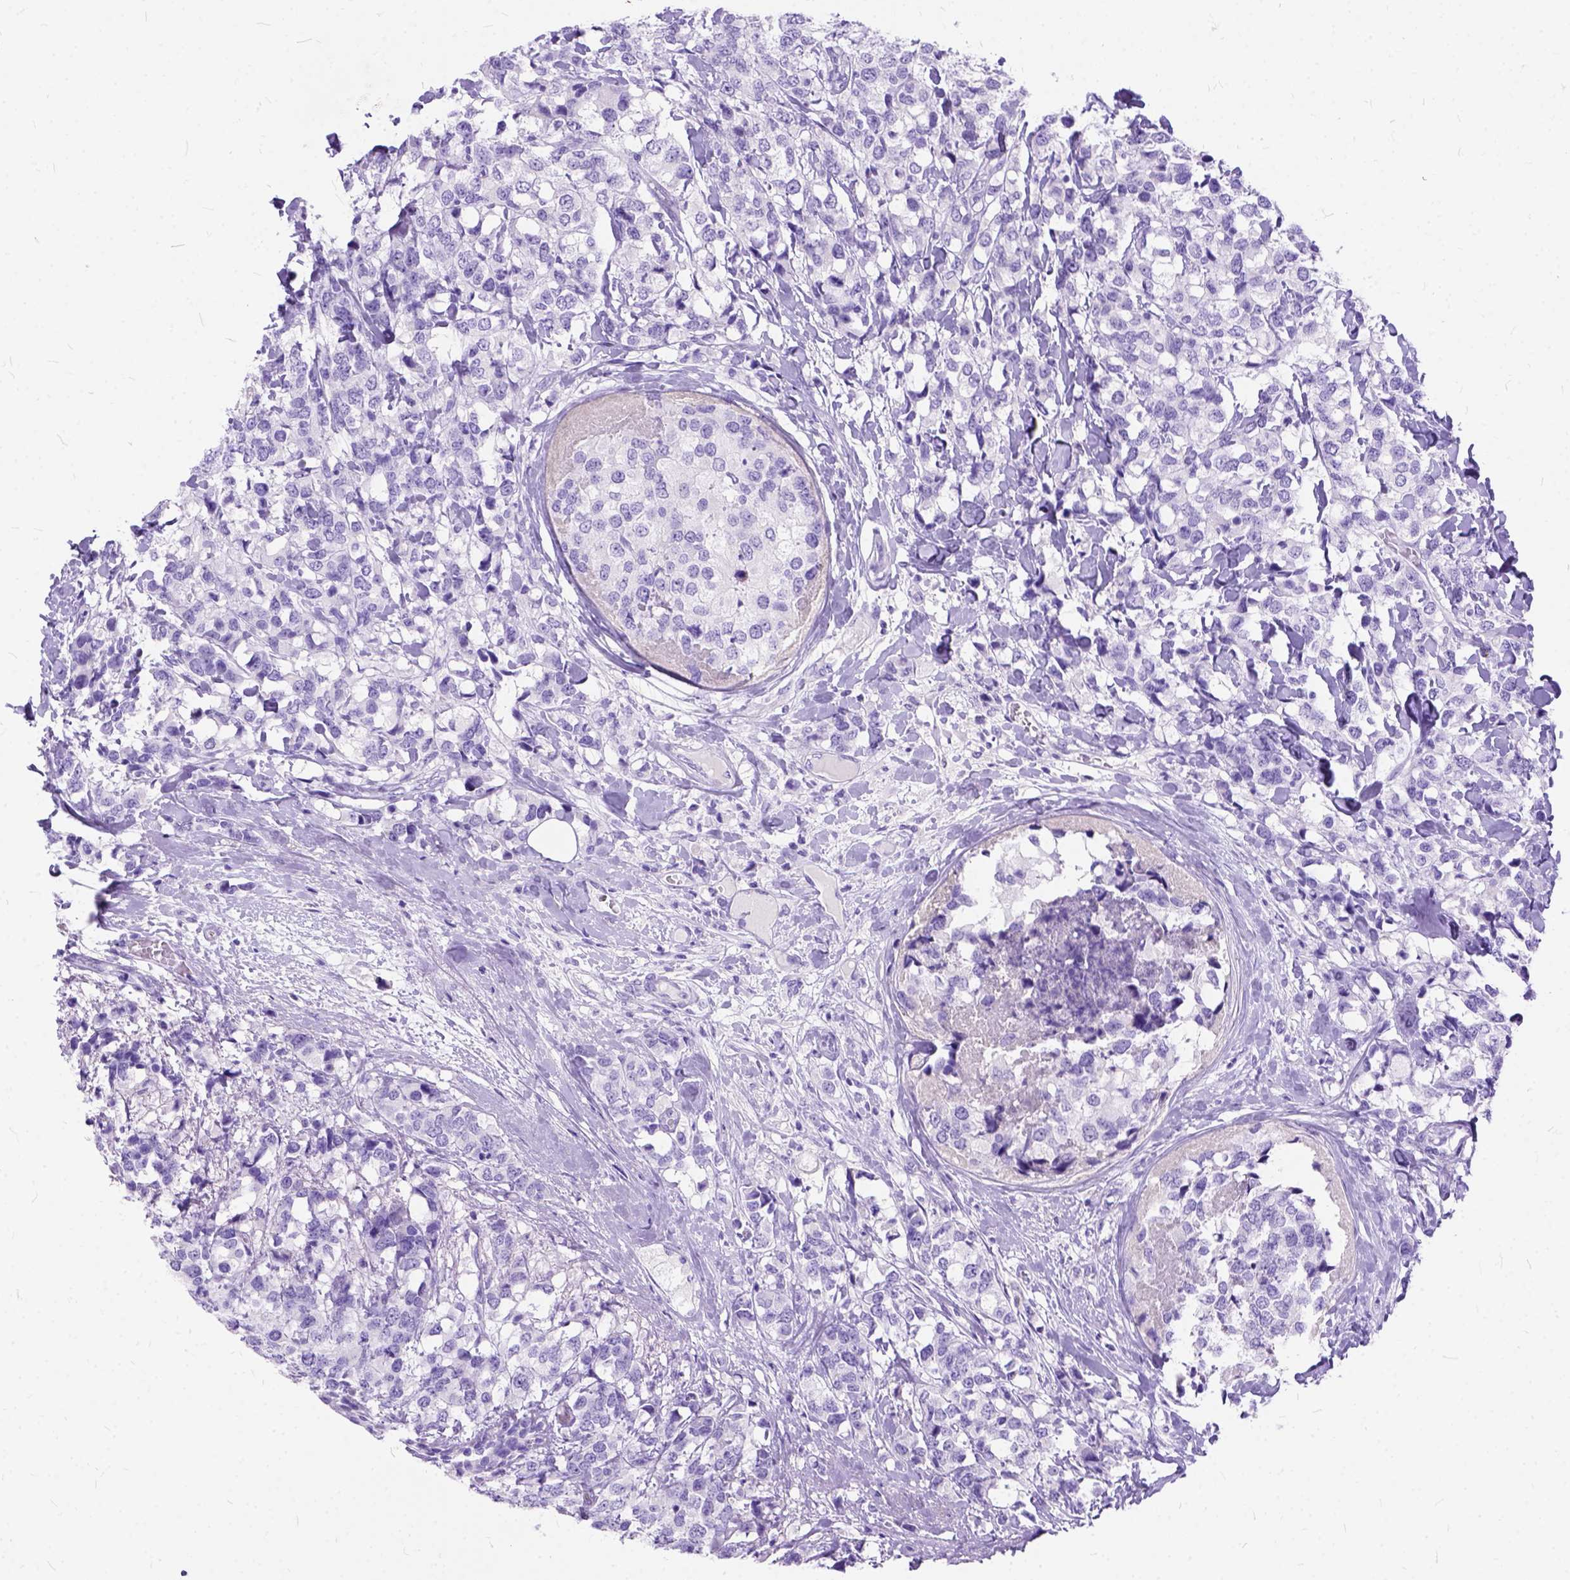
{"staining": {"intensity": "negative", "quantity": "none", "location": "none"}, "tissue": "breast cancer", "cell_type": "Tumor cells", "image_type": "cancer", "snomed": [{"axis": "morphology", "description": "Lobular carcinoma"}, {"axis": "topography", "description": "Breast"}], "caption": "An IHC histopathology image of breast cancer is shown. There is no staining in tumor cells of breast cancer.", "gene": "C1QTNF3", "patient": {"sex": "female", "age": 59}}